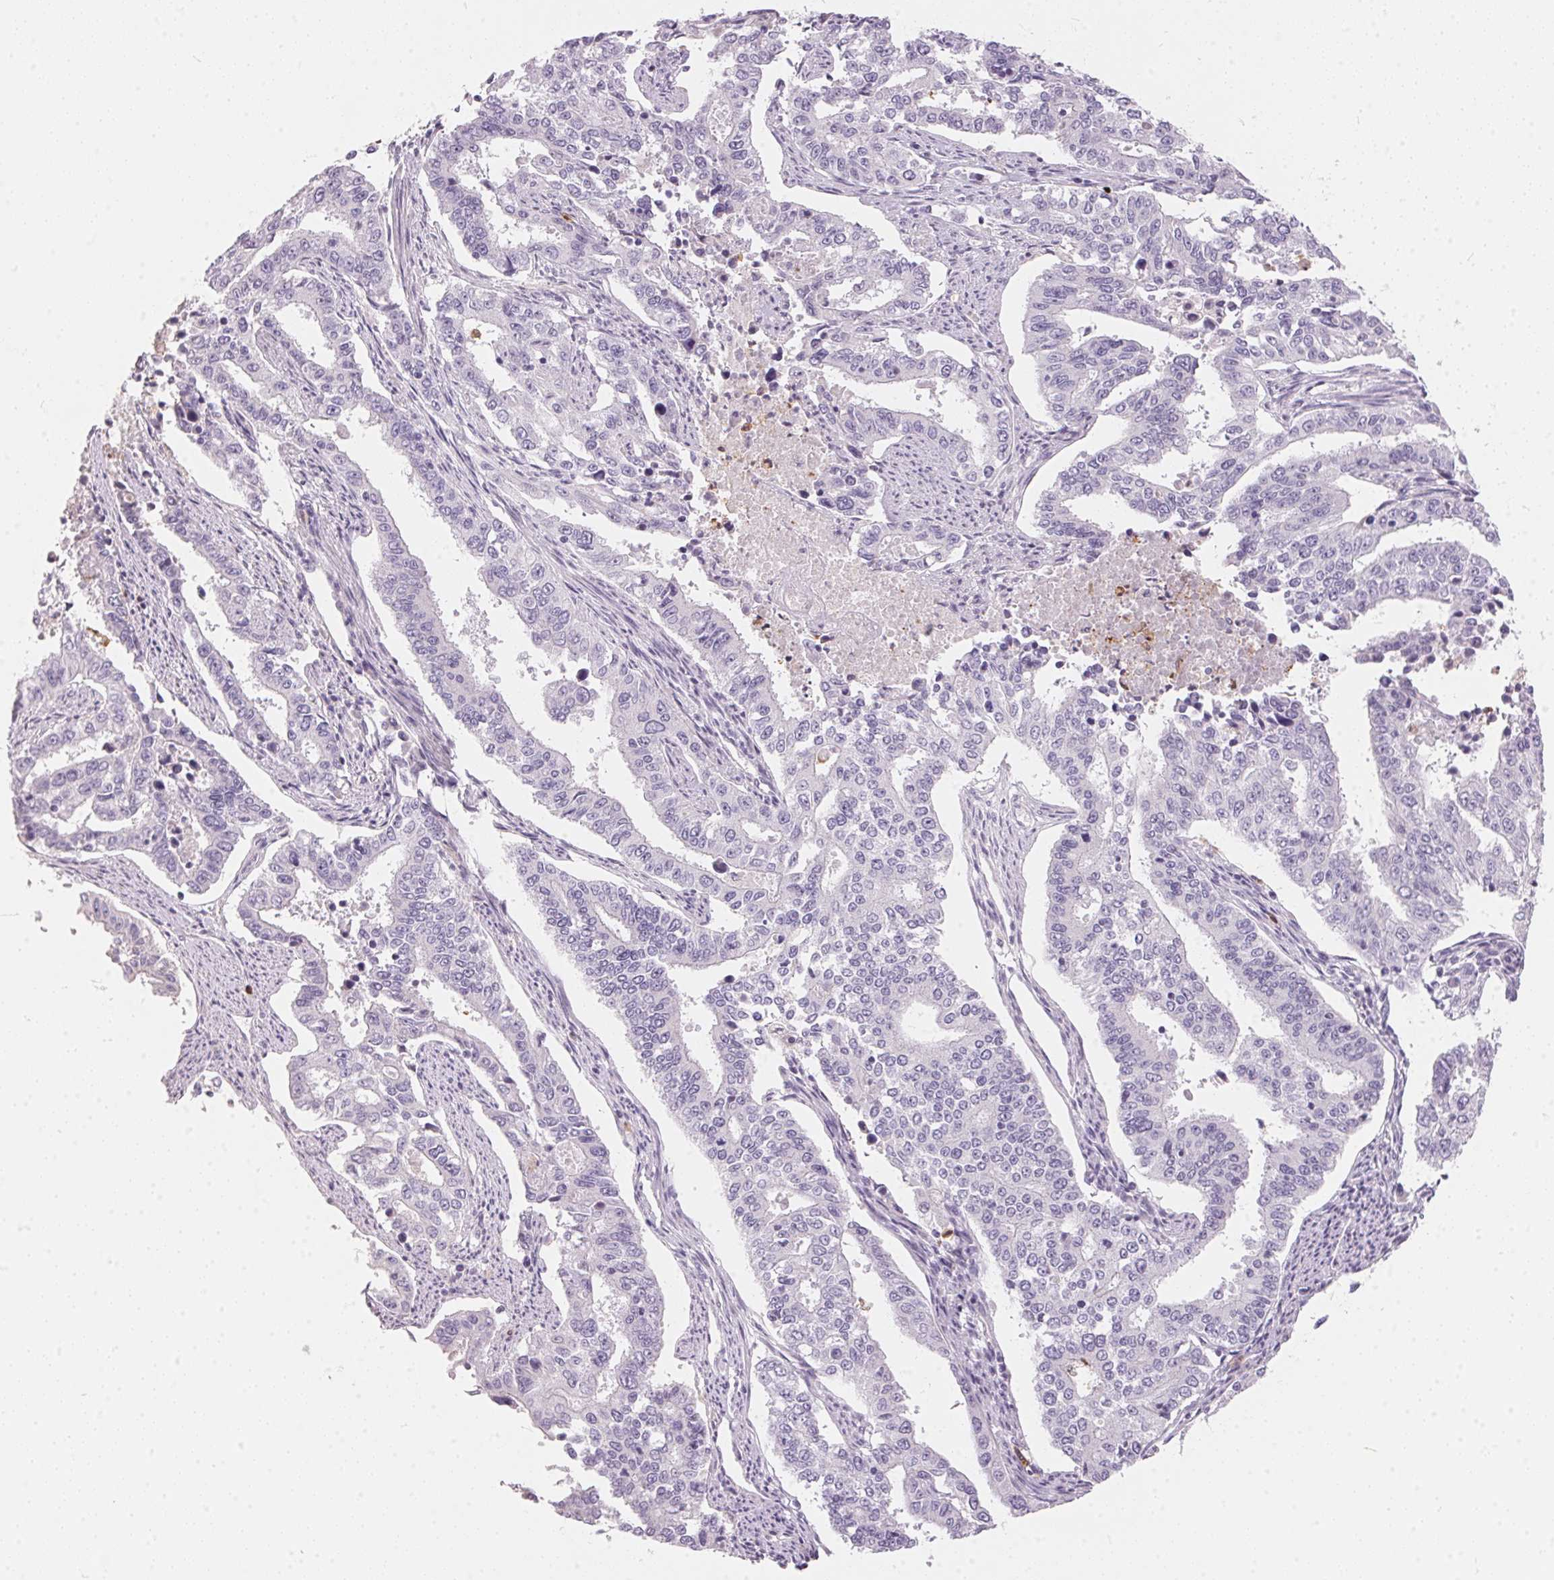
{"staining": {"intensity": "negative", "quantity": "none", "location": "none"}, "tissue": "endometrial cancer", "cell_type": "Tumor cells", "image_type": "cancer", "snomed": [{"axis": "morphology", "description": "Adenocarcinoma, NOS"}, {"axis": "topography", "description": "Uterus"}], "caption": "Tumor cells show no significant protein expression in endometrial adenocarcinoma.", "gene": "SERPINB1", "patient": {"sex": "female", "age": 59}}